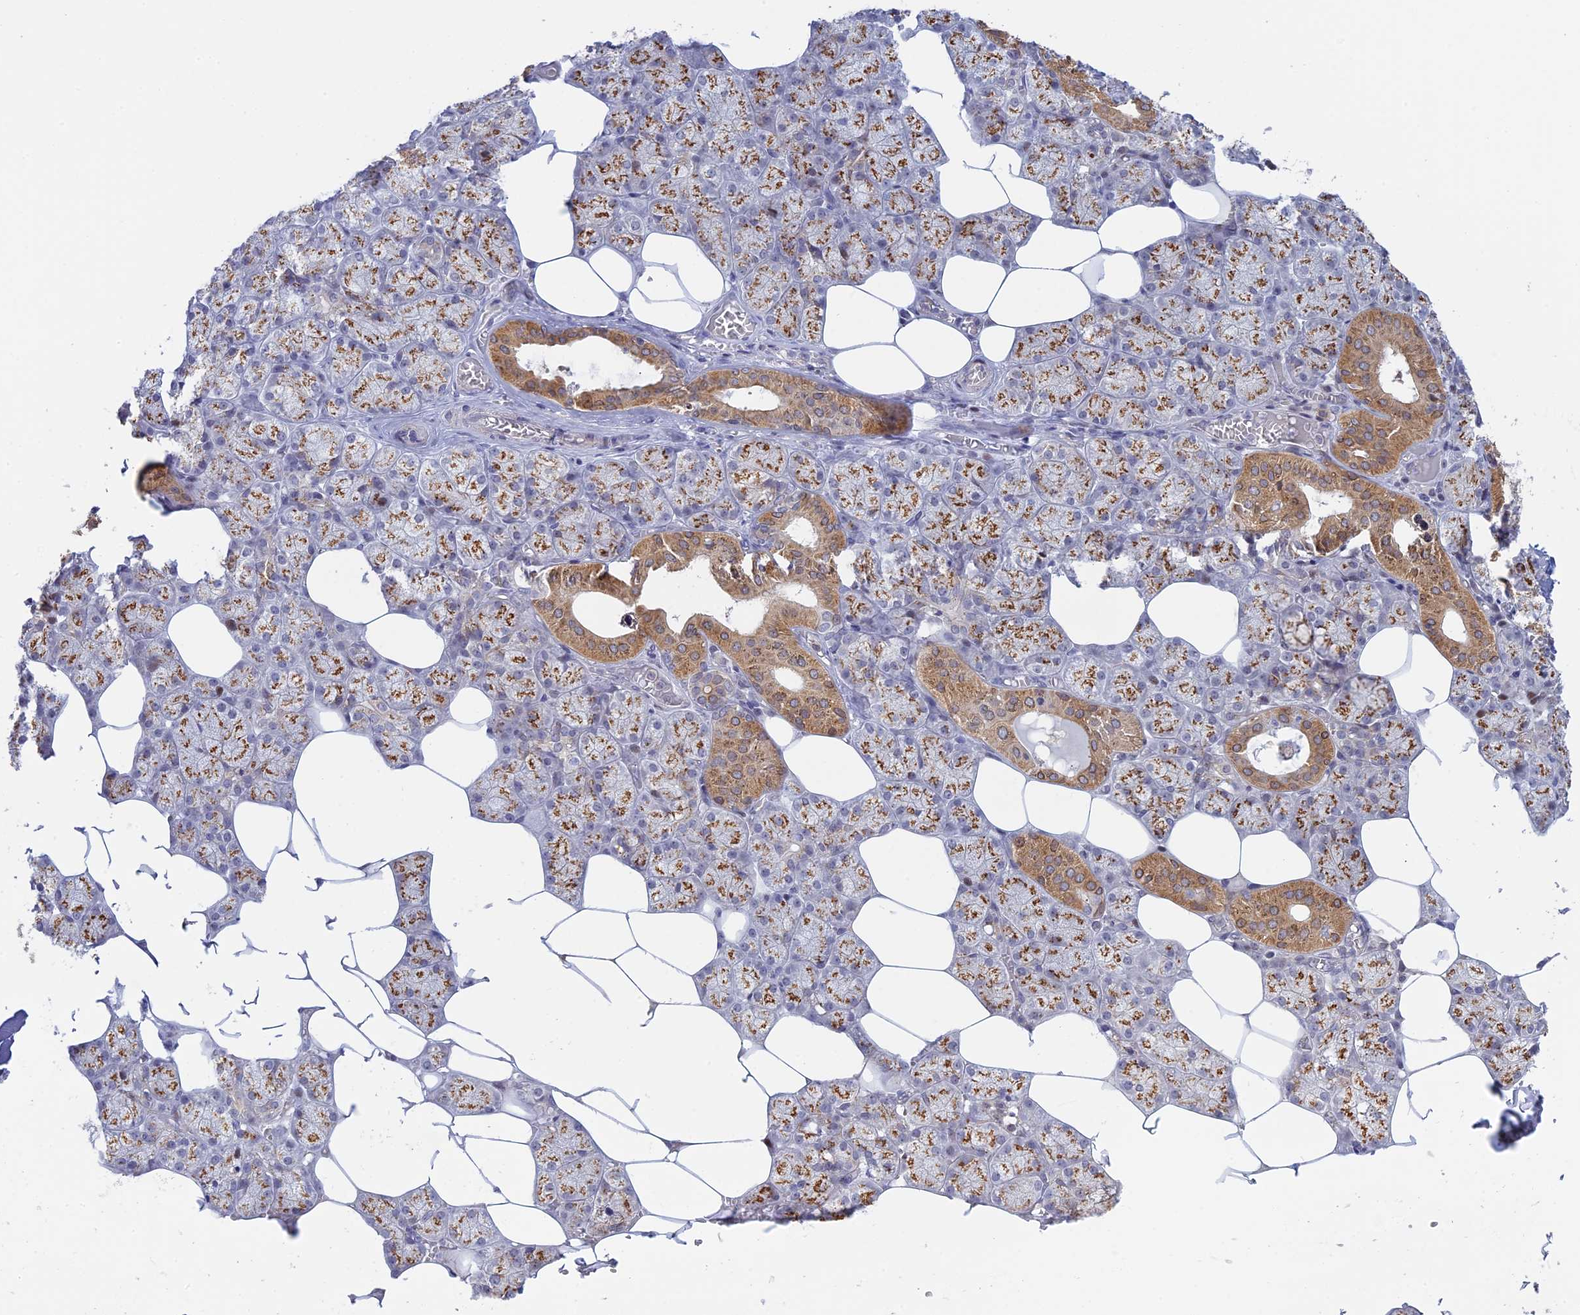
{"staining": {"intensity": "strong", "quantity": ">75%", "location": "cytoplasmic/membranous"}, "tissue": "salivary gland", "cell_type": "Glandular cells", "image_type": "normal", "snomed": [{"axis": "morphology", "description": "Normal tissue, NOS"}, {"axis": "topography", "description": "Salivary gland"}], "caption": "The image shows immunohistochemical staining of unremarkable salivary gland. There is strong cytoplasmic/membranous staining is seen in approximately >75% of glandular cells. Using DAB (brown) and hematoxylin (blue) stains, captured at high magnification using brightfield microscopy.", "gene": "GSKIP", "patient": {"sex": "male", "age": 62}}